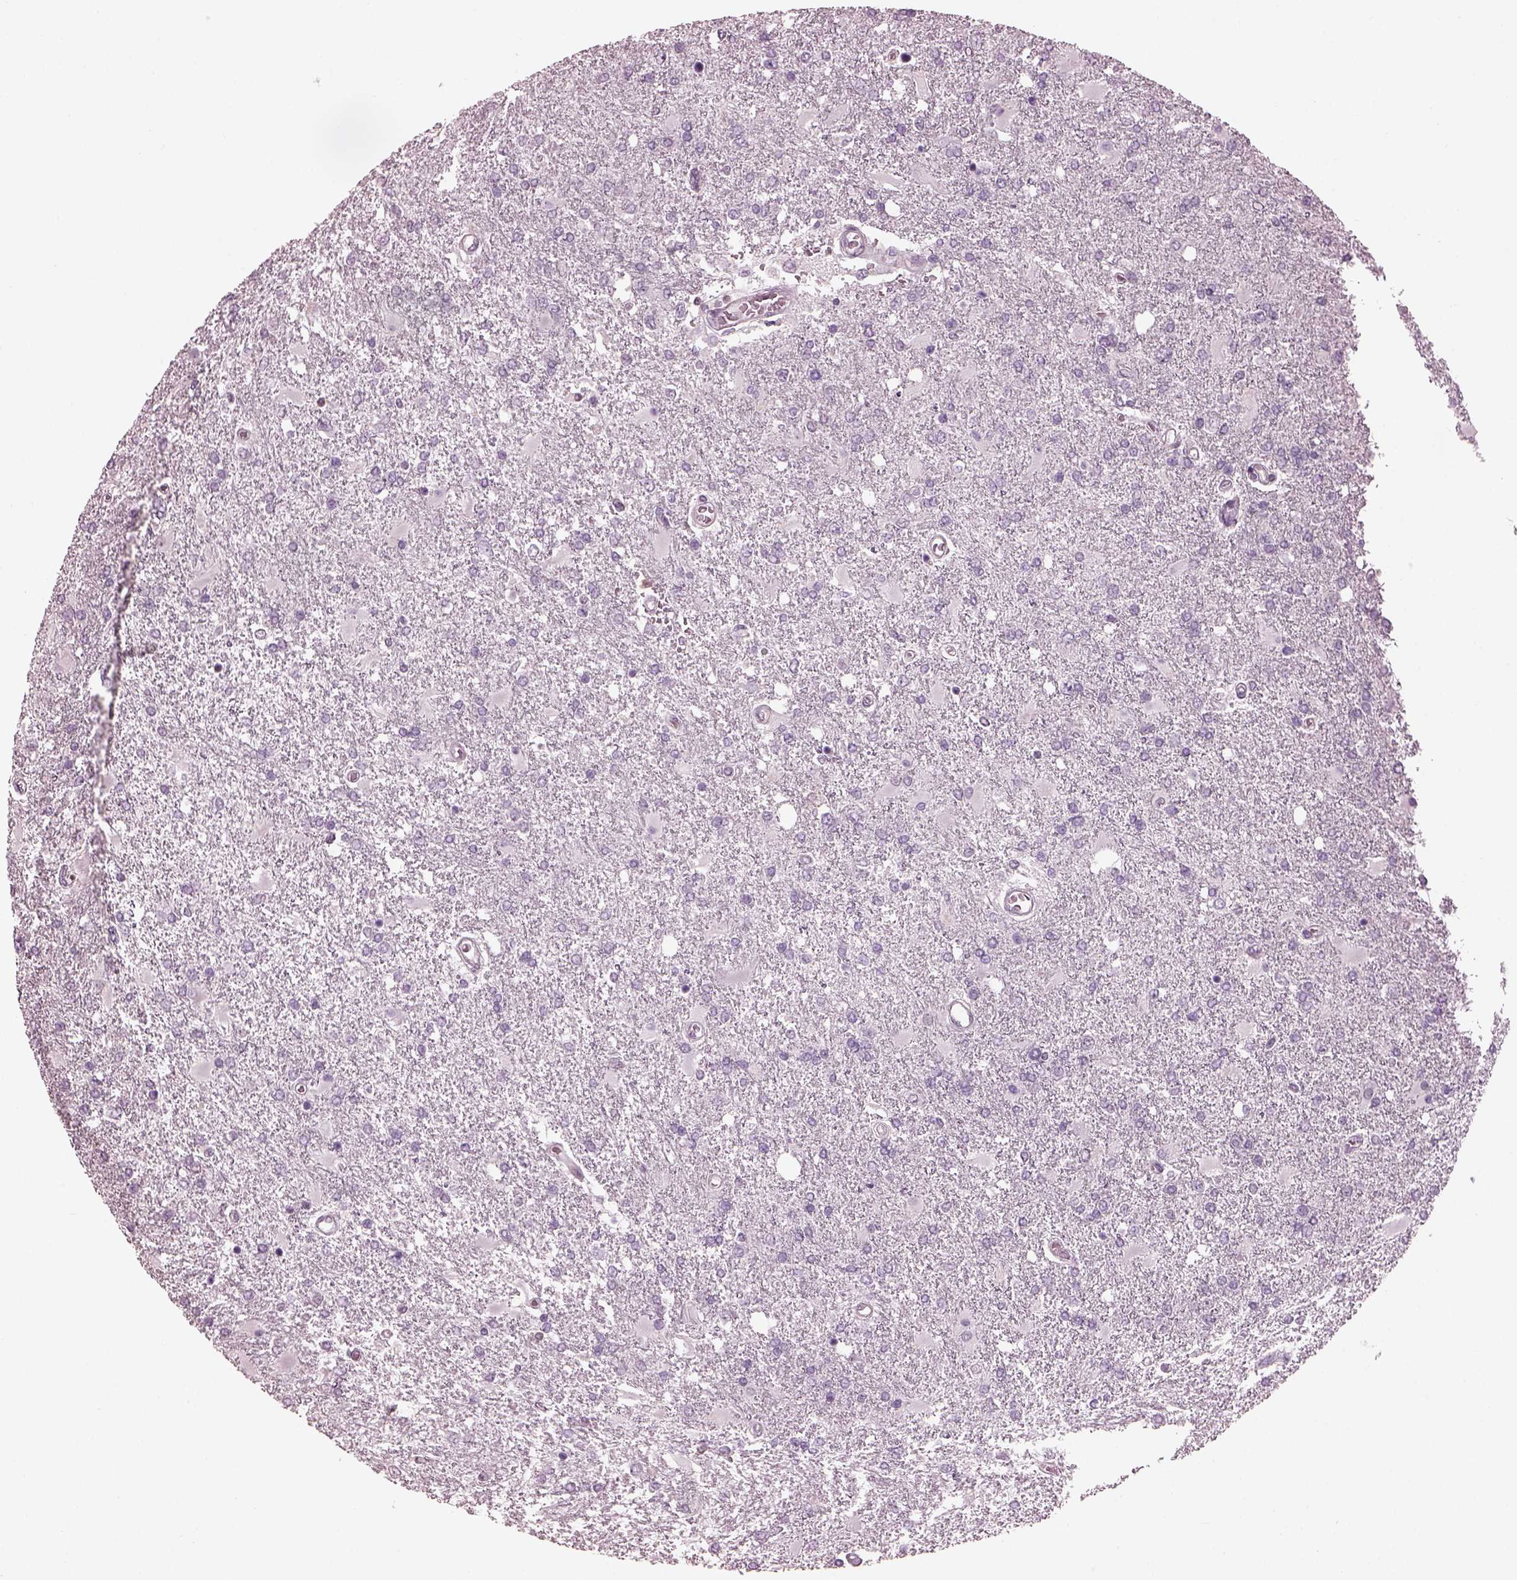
{"staining": {"intensity": "negative", "quantity": "none", "location": "none"}, "tissue": "glioma", "cell_type": "Tumor cells", "image_type": "cancer", "snomed": [{"axis": "morphology", "description": "Glioma, malignant, High grade"}, {"axis": "topography", "description": "Cerebral cortex"}], "caption": "Photomicrograph shows no significant protein positivity in tumor cells of glioma.", "gene": "BFSP1", "patient": {"sex": "male", "age": 79}}